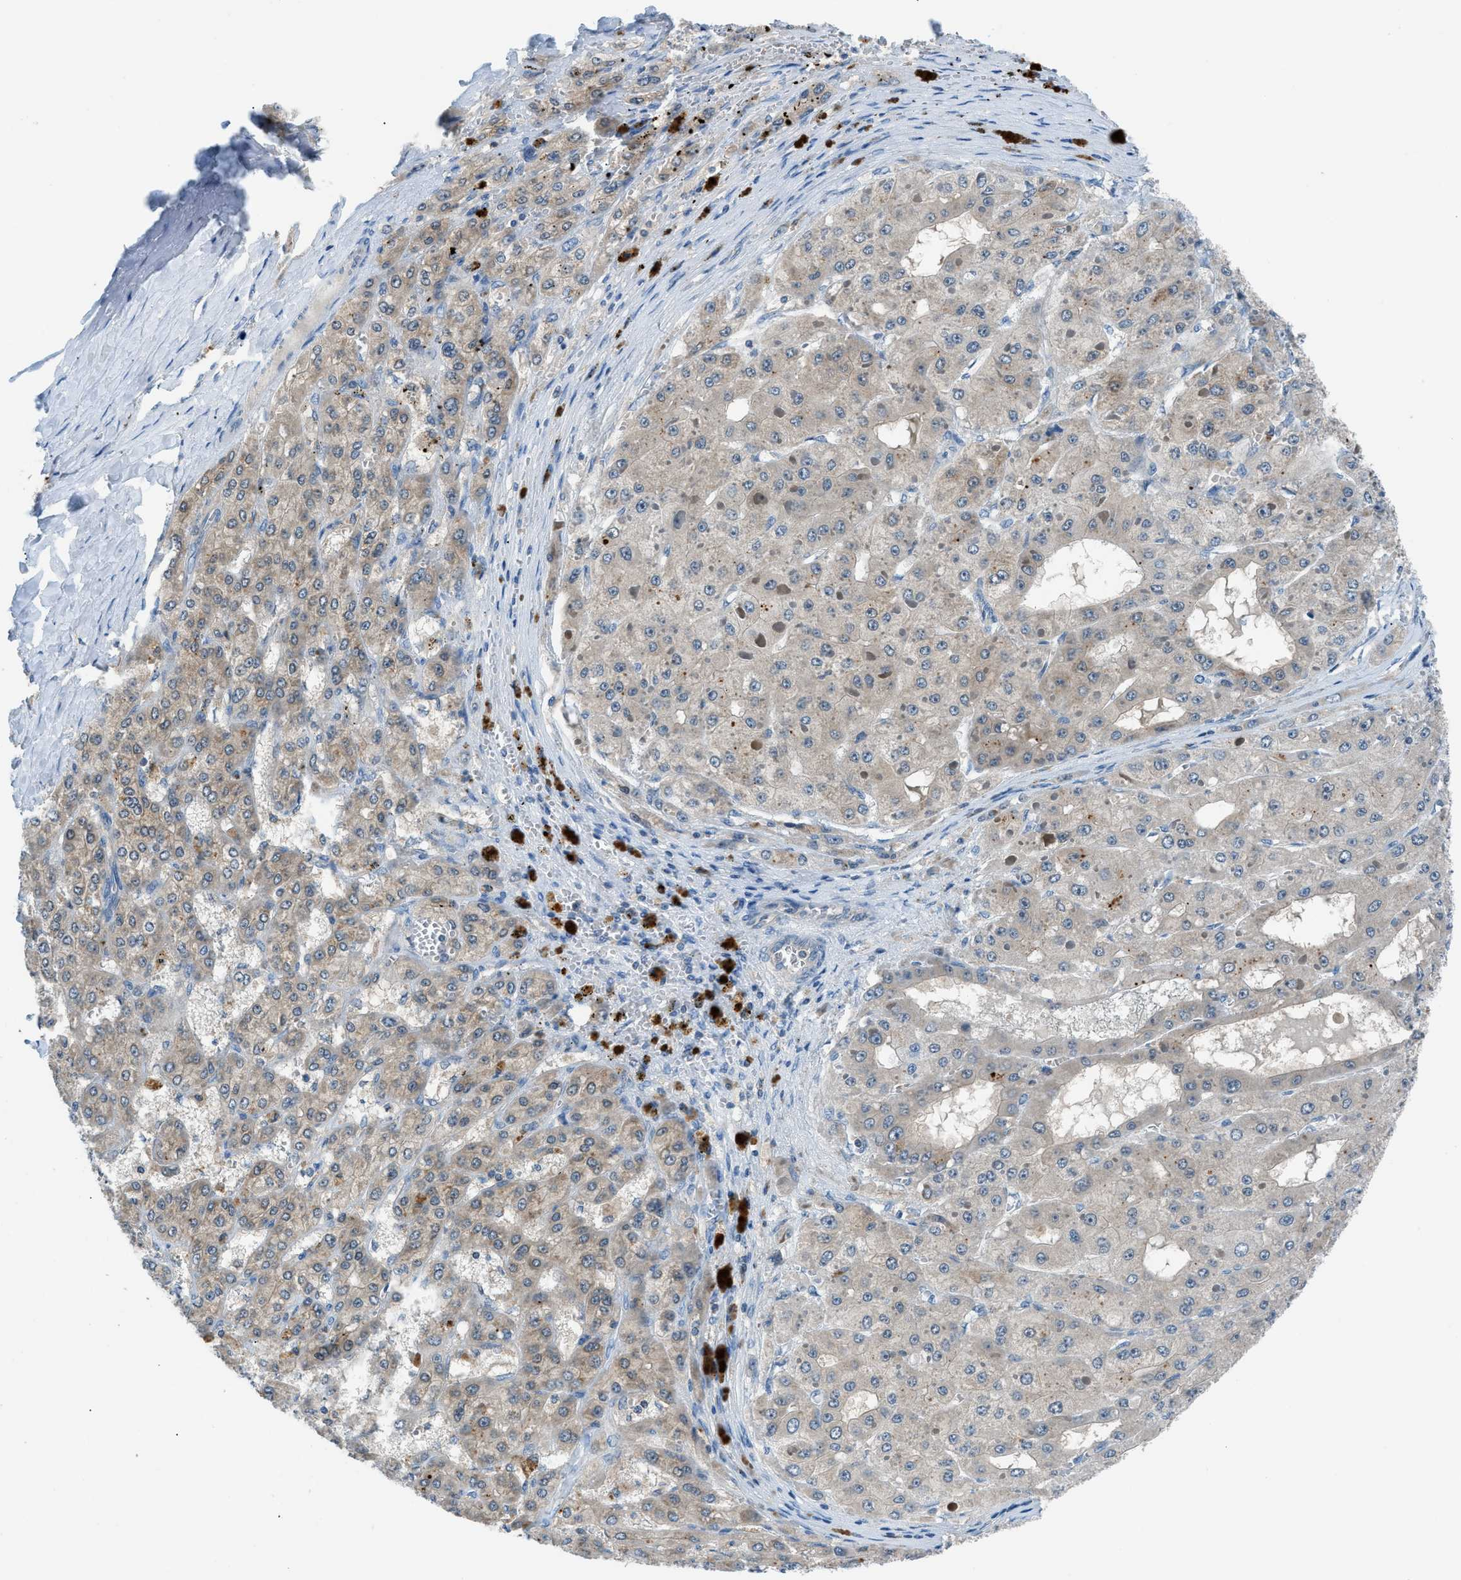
{"staining": {"intensity": "weak", "quantity": "25%-75%", "location": "cytoplasmic/membranous"}, "tissue": "liver cancer", "cell_type": "Tumor cells", "image_type": "cancer", "snomed": [{"axis": "morphology", "description": "Carcinoma, Hepatocellular, NOS"}, {"axis": "topography", "description": "Liver"}], "caption": "This photomicrograph demonstrates hepatocellular carcinoma (liver) stained with immunohistochemistry to label a protein in brown. The cytoplasmic/membranous of tumor cells show weak positivity for the protein. Nuclei are counter-stained blue.", "gene": "ACP1", "patient": {"sex": "female", "age": 73}}